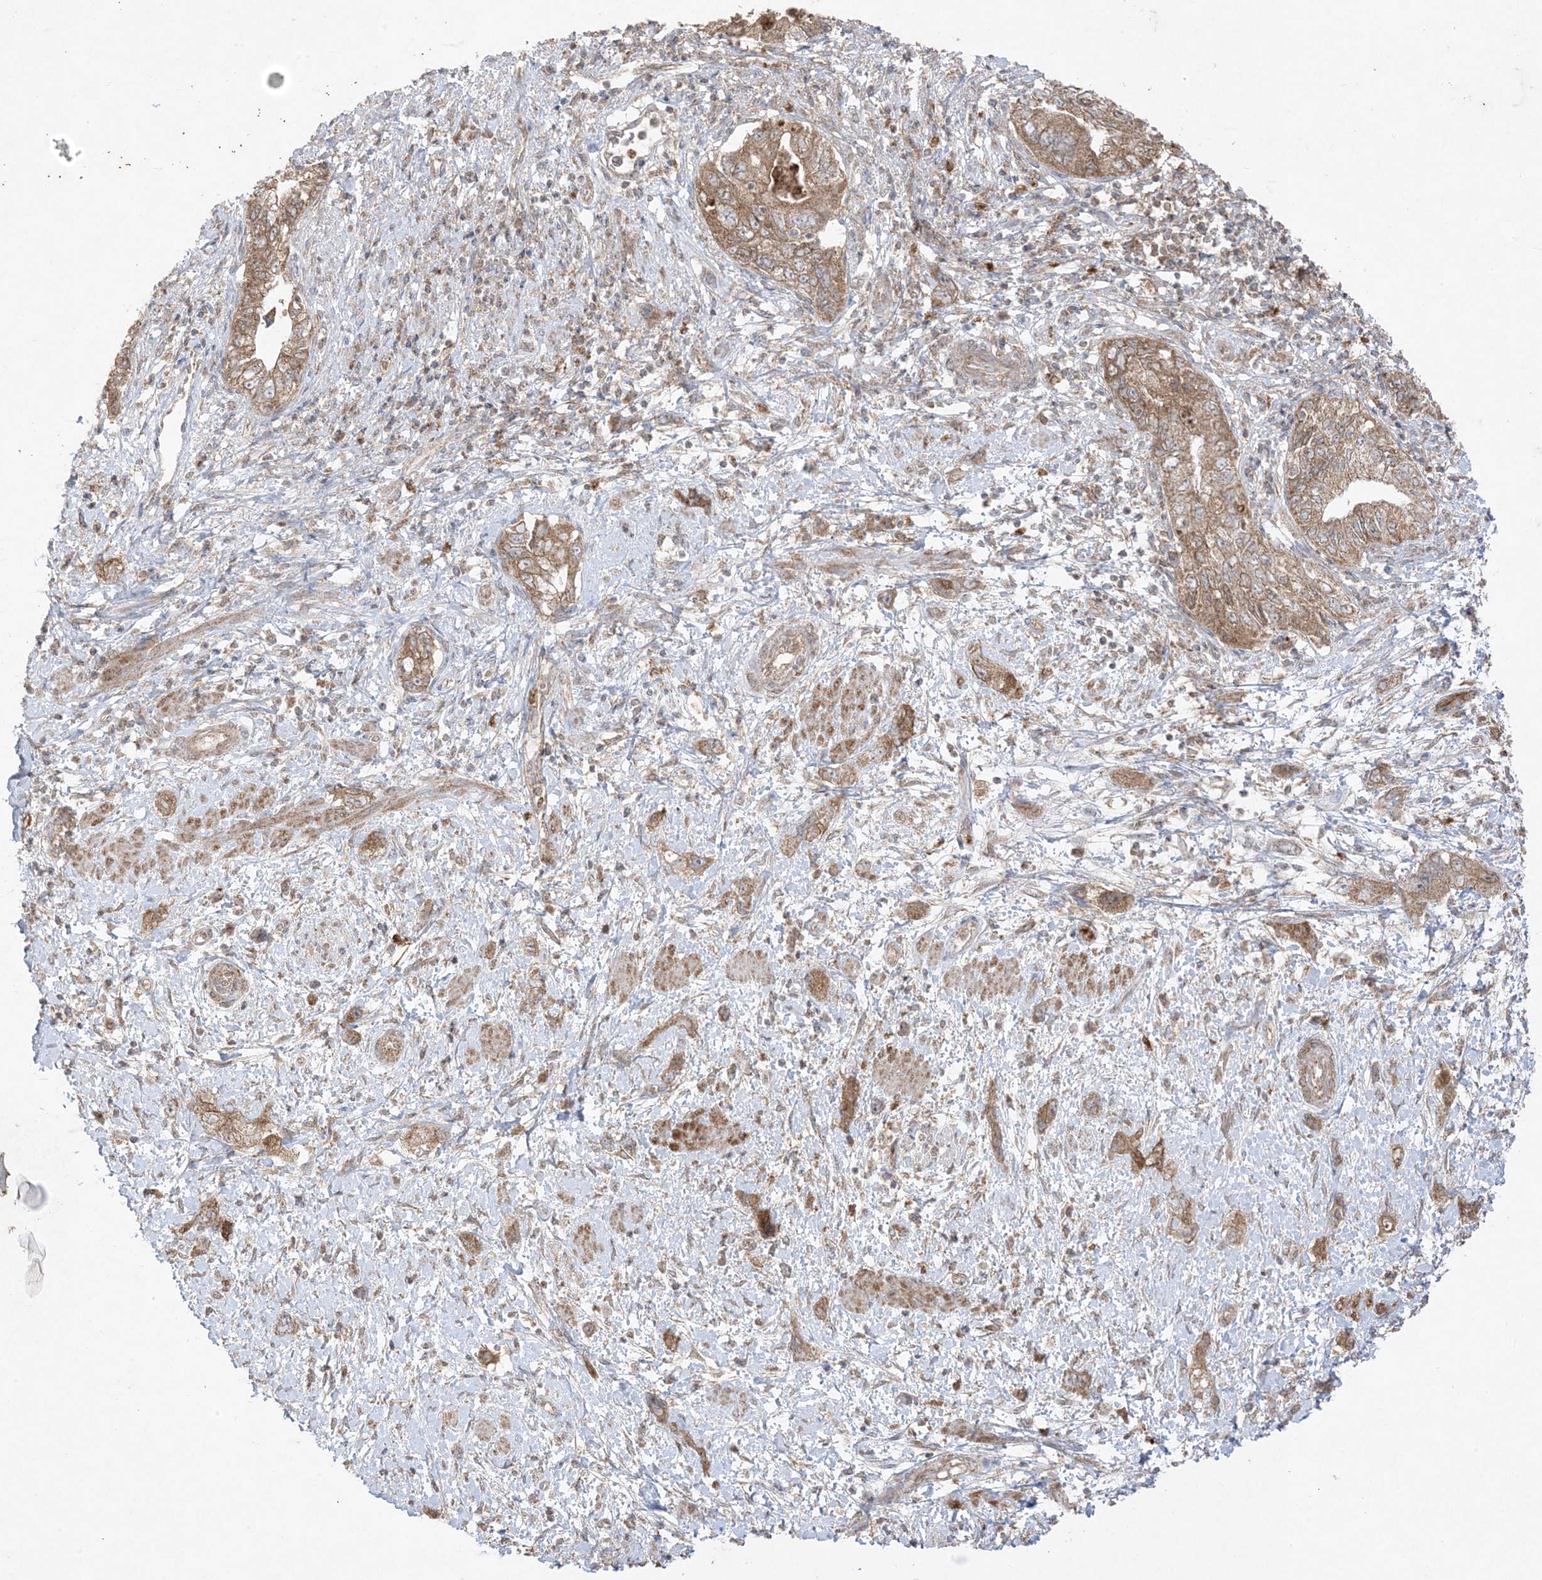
{"staining": {"intensity": "moderate", "quantity": ">75%", "location": "cytoplasmic/membranous"}, "tissue": "pancreatic cancer", "cell_type": "Tumor cells", "image_type": "cancer", "snomed": [{"axis": "morphology", "description": "Adenocarcinoma, NOS"}, {"axis": "topography", "description": "Pancreas"}], "caption": "Protein expression analysis of human pancreatic adenocarcinoma reveals moderate cytoplasmic/membranous positivity in about >75% of tumor cells. The protein is shown in brown color, while the nuclei are stained blue.", "gene": "UBE2C", "patient": {"sex": "female", "age": 73}}